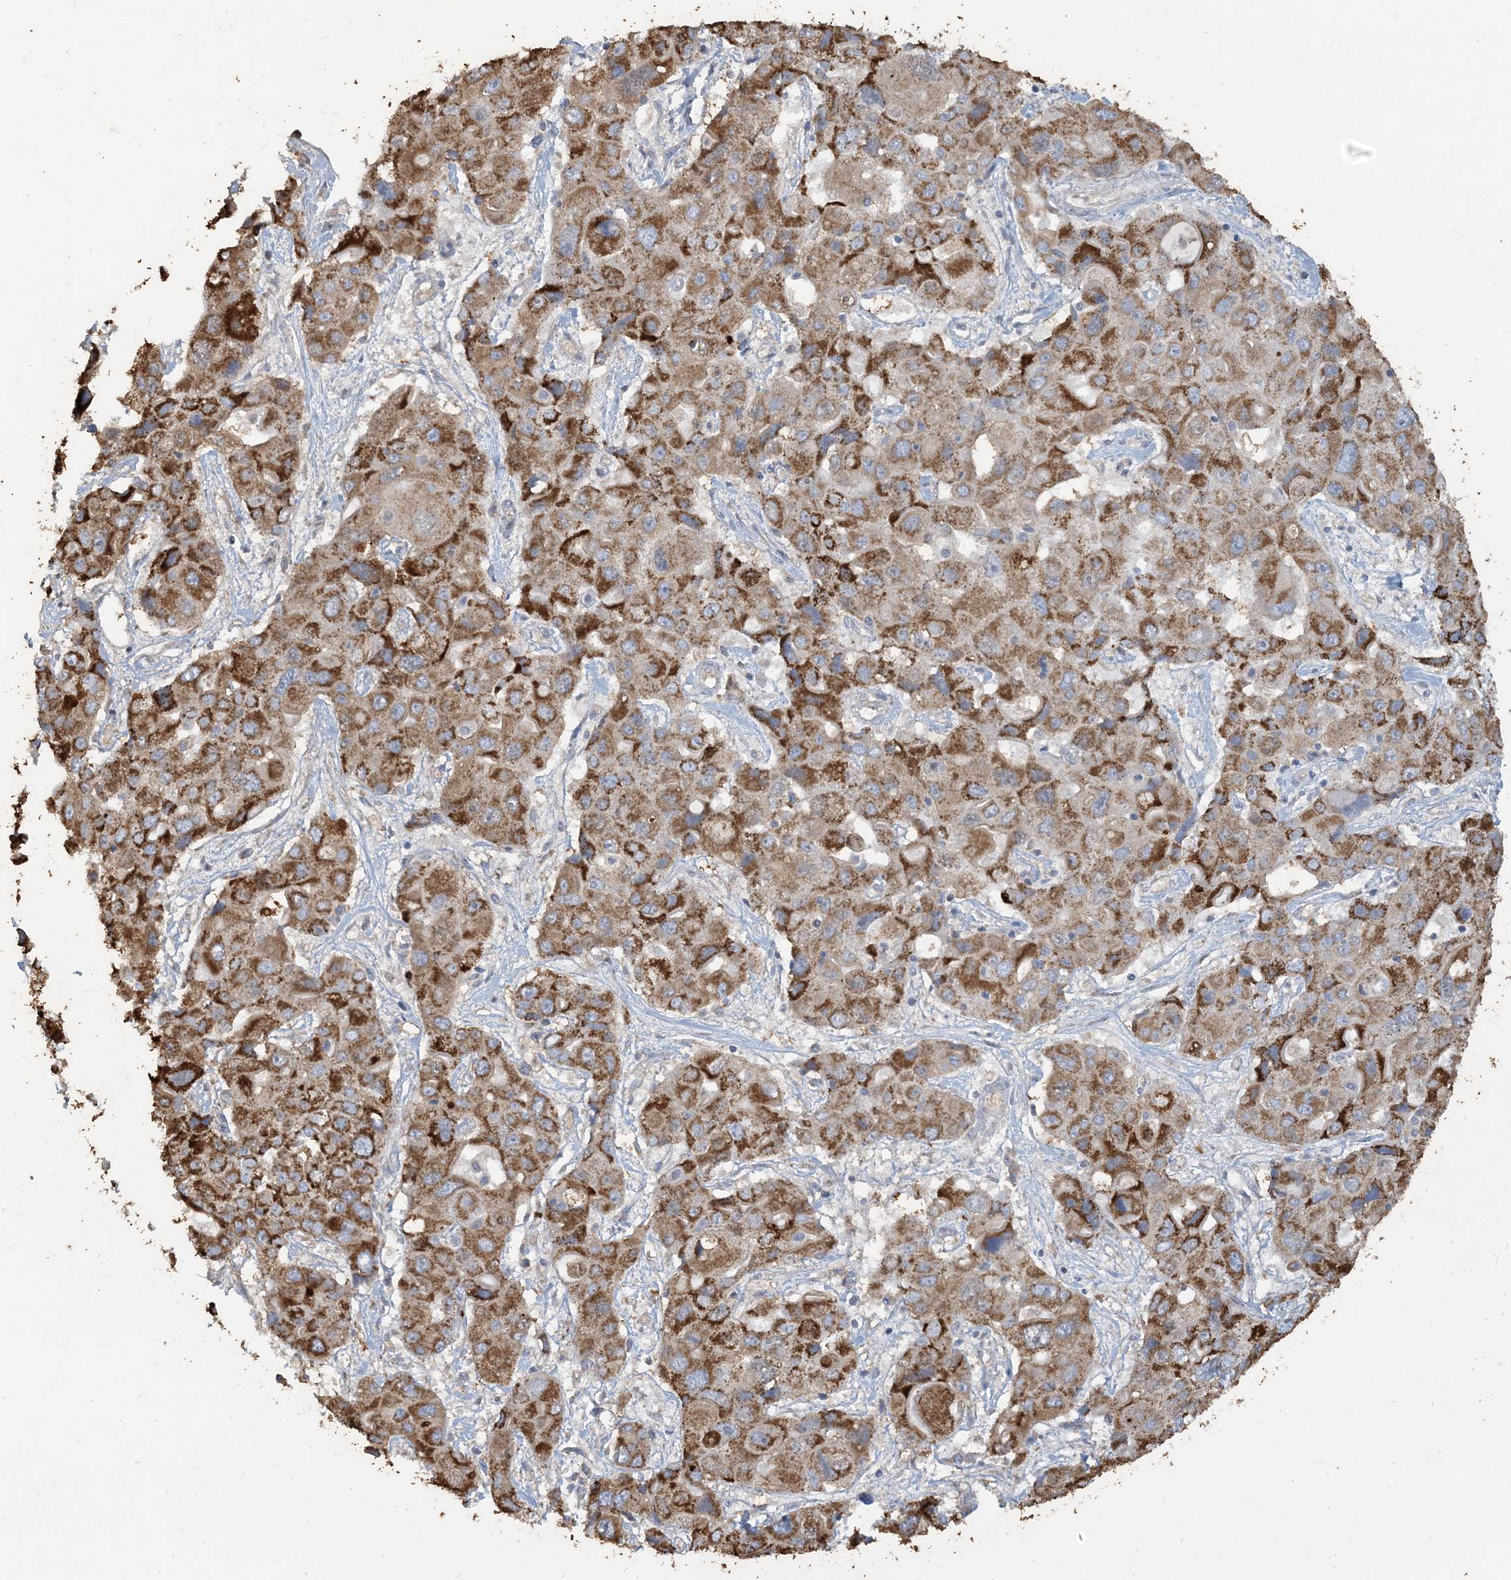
{"staining": {"intensity": "strong", "quantity": ">75%", "location": "cytoplasmic/membranous"}, "tissue": "liver cancer", "cell_type": "Tumor cells", "image_type": "cancer", "snomed": [{"axis": "morphology", "description": "Cholangiocarcinoma"}, {"axis": "topography", "description": "Liver"}], "caption": "Immunohistochemistry micrograph of liver cancer stained for a protein (brown), which displays high levels of strong cytoplasmic/membranous positivity in about >75% of tumor cells.", "gene": "SFMBT2", "patient": {"sex": "male", "age": 67}}